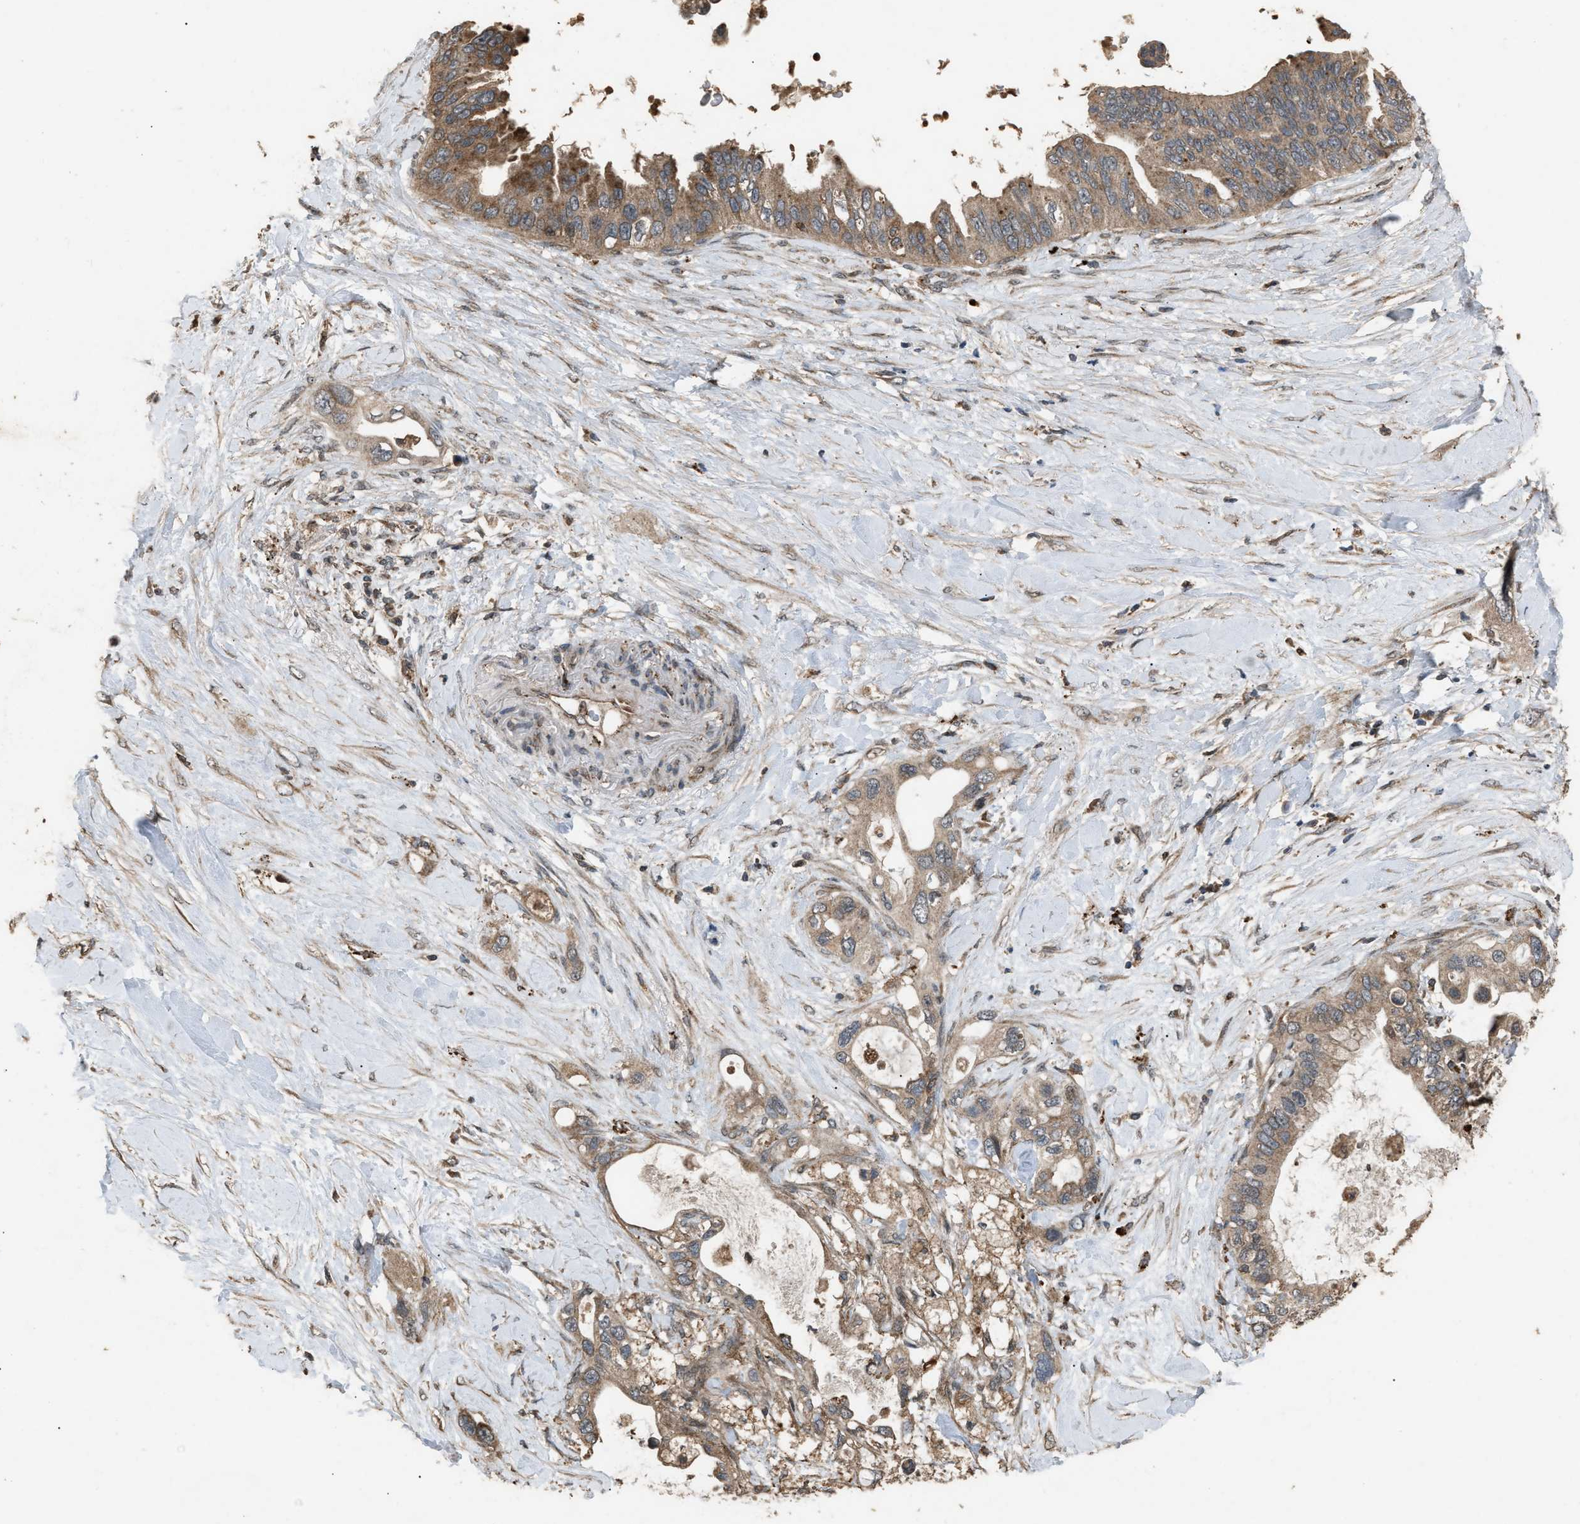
{"staining": {"intensity": "moderate", "quantity": ">75%", "location": "cytoplasmic/membranous"}, "tissue": "pancreatic cancer", "cell_type": "Tumor cells", "image_type": "cancer", "snomed": [{"axis": "morphology", "description": "Adenocarcinoma, NOS"}, {"axis": "topography", "description": "Pancreas"}], "caption": "Brown immunohistochemical staining in human pancreatic adenocarcinoma exhibits moderate cytoplasmic/membranous staining in about >75% of tumor cells.", "gene": "PSMD1", "patient": {"sex": "female", "age": 56}}